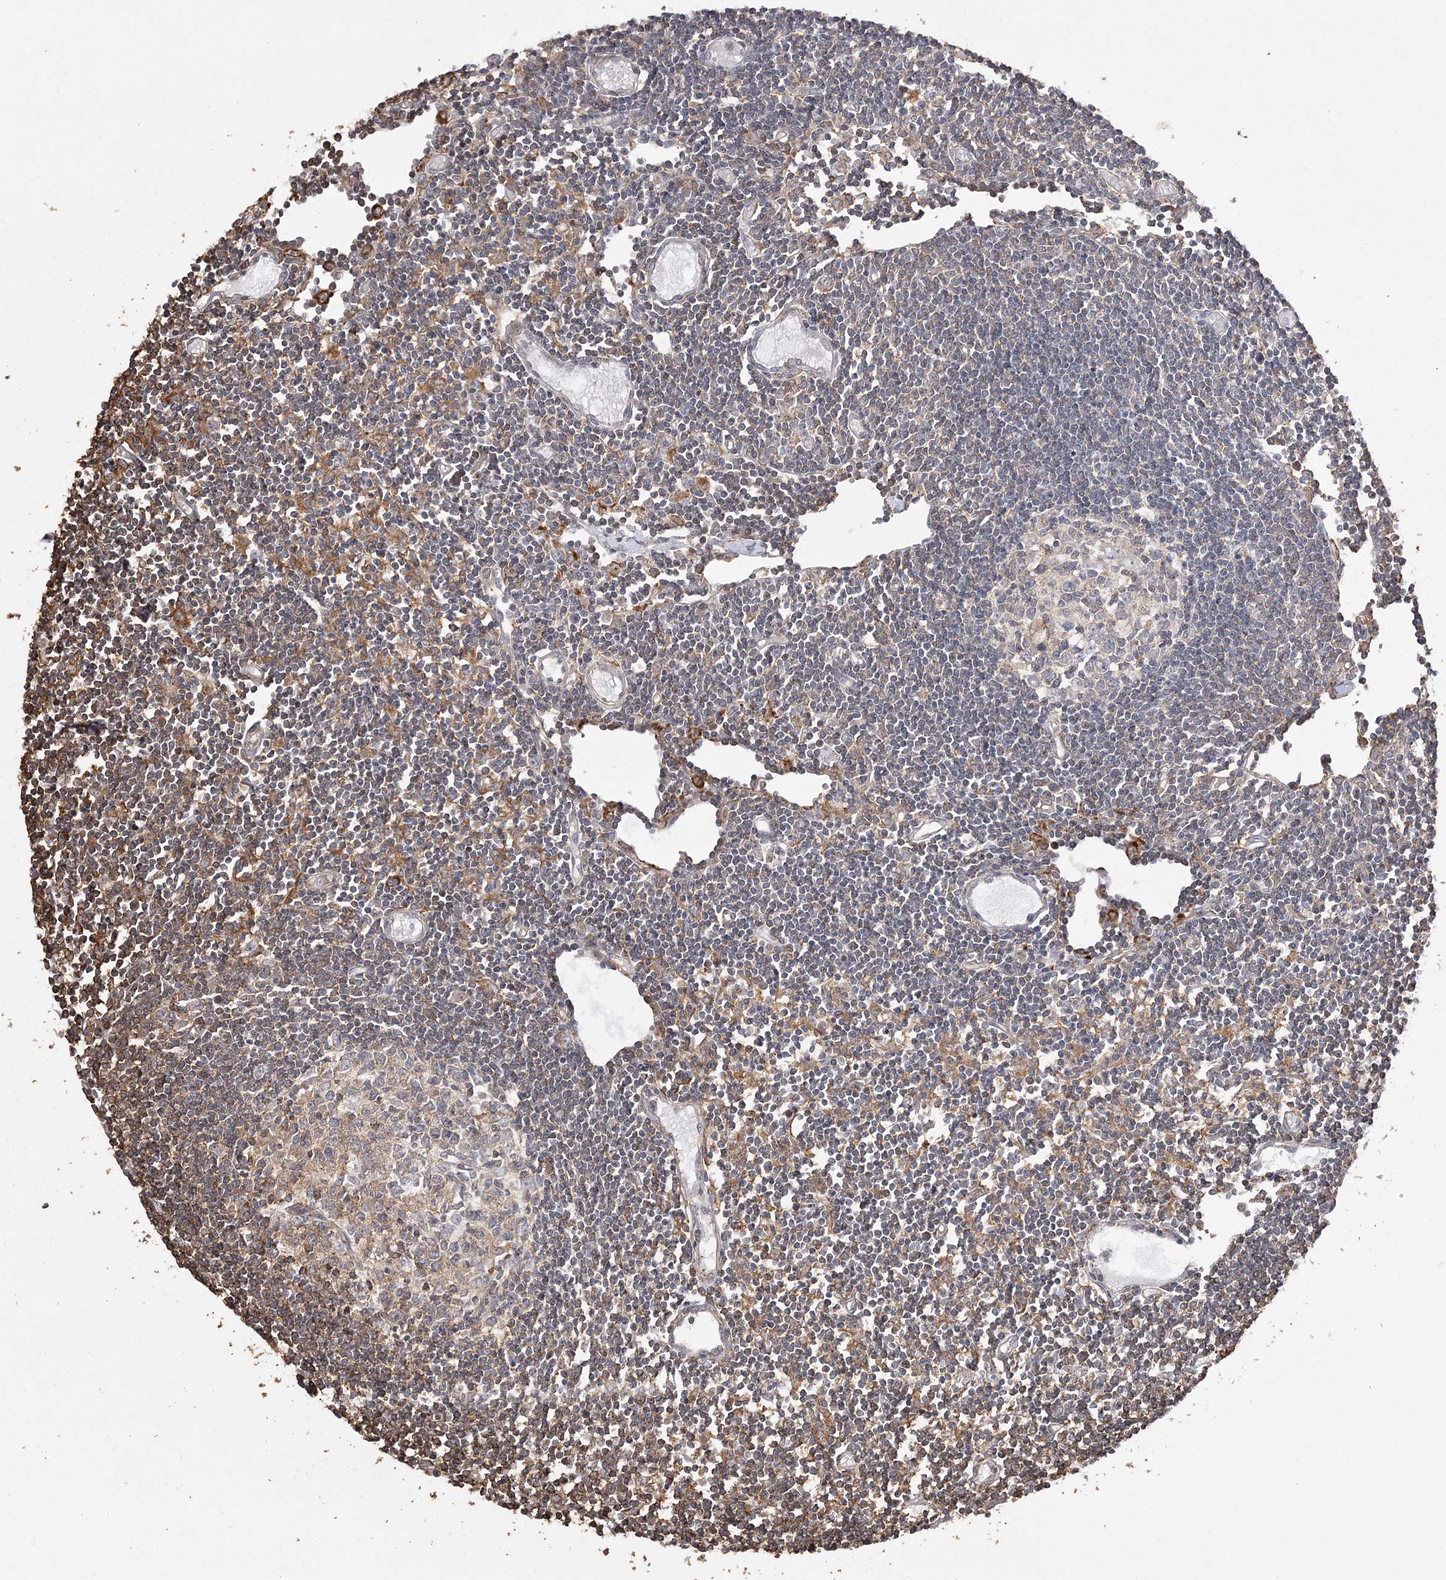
{"staining": {"intensity": "weak", "quantity": "<25%", "location": "cytoplasmic/membranous"}, "tissue": "lymph node", "cell_type": "Germinal center cells", "image_type": "normal", "snomed": [{"axis": "morphology", "description": "Normal tissue, NOS"}, {"axis": "topography", "description": "Lymph node"}], "caption": "An image of human lymph node is negative for staining in germinal center cells. (DAB IHC with hematoxylin counter stain).", "gene": "OBSL1", "patient": {"sex": "female", "age": 11}}